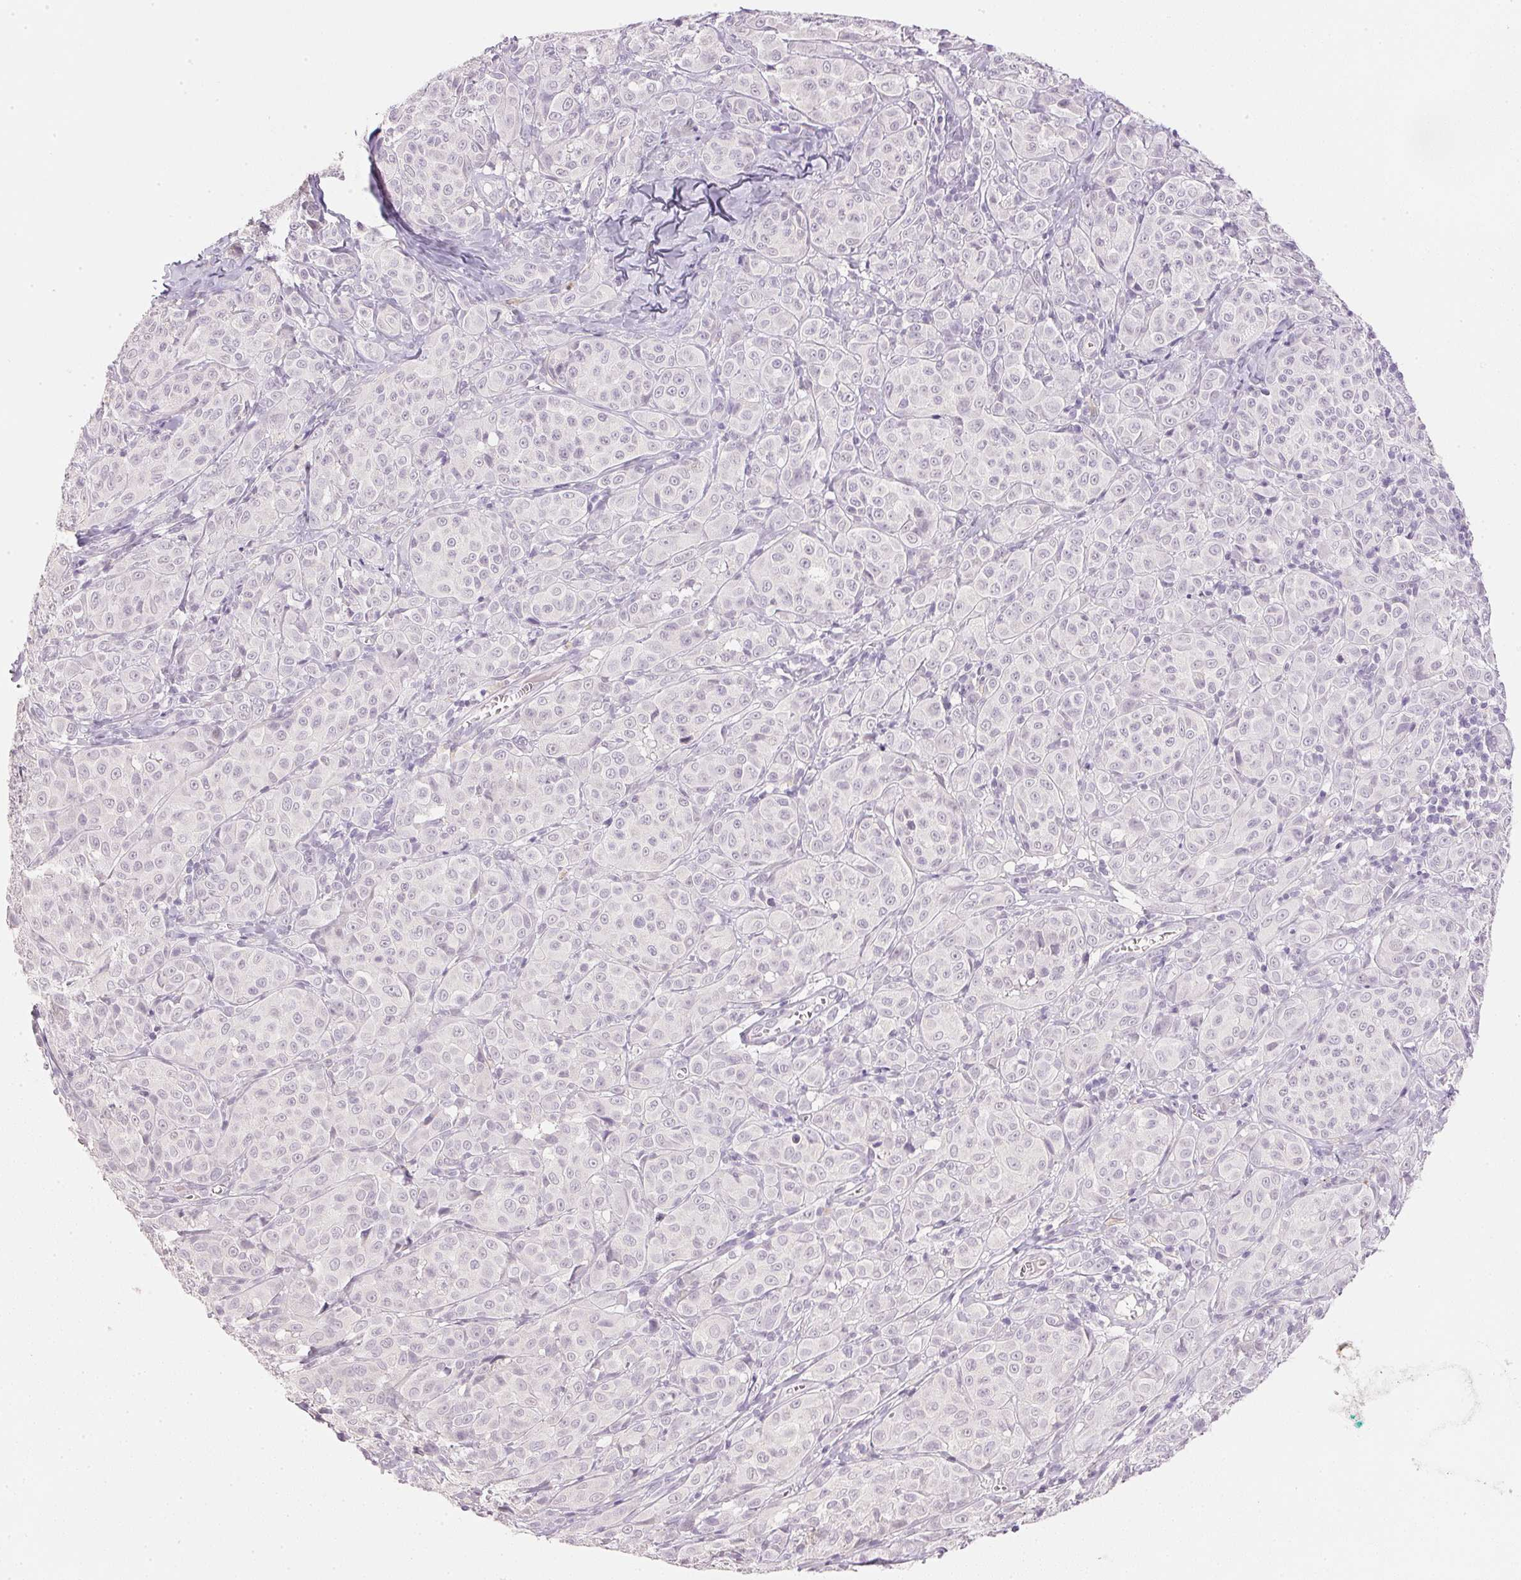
{"staining": {"intensity": "negative", "quantity": "none", "location": "none"}, "tissue": "melanoma", "cell_type": "Tumor cells", "image_type": "cancer", "snomed": [{"axis": "morphology", "description": "Malignant melanoma, NOS"}, {"axis": "topography", "description": "Skin"}], "caption": "This is an IHC micrograph of malignant melanoma. There is no staining in tumor cells.", "gene": "IGFBP1", "patient": {"sex": "male", "age": 89}}